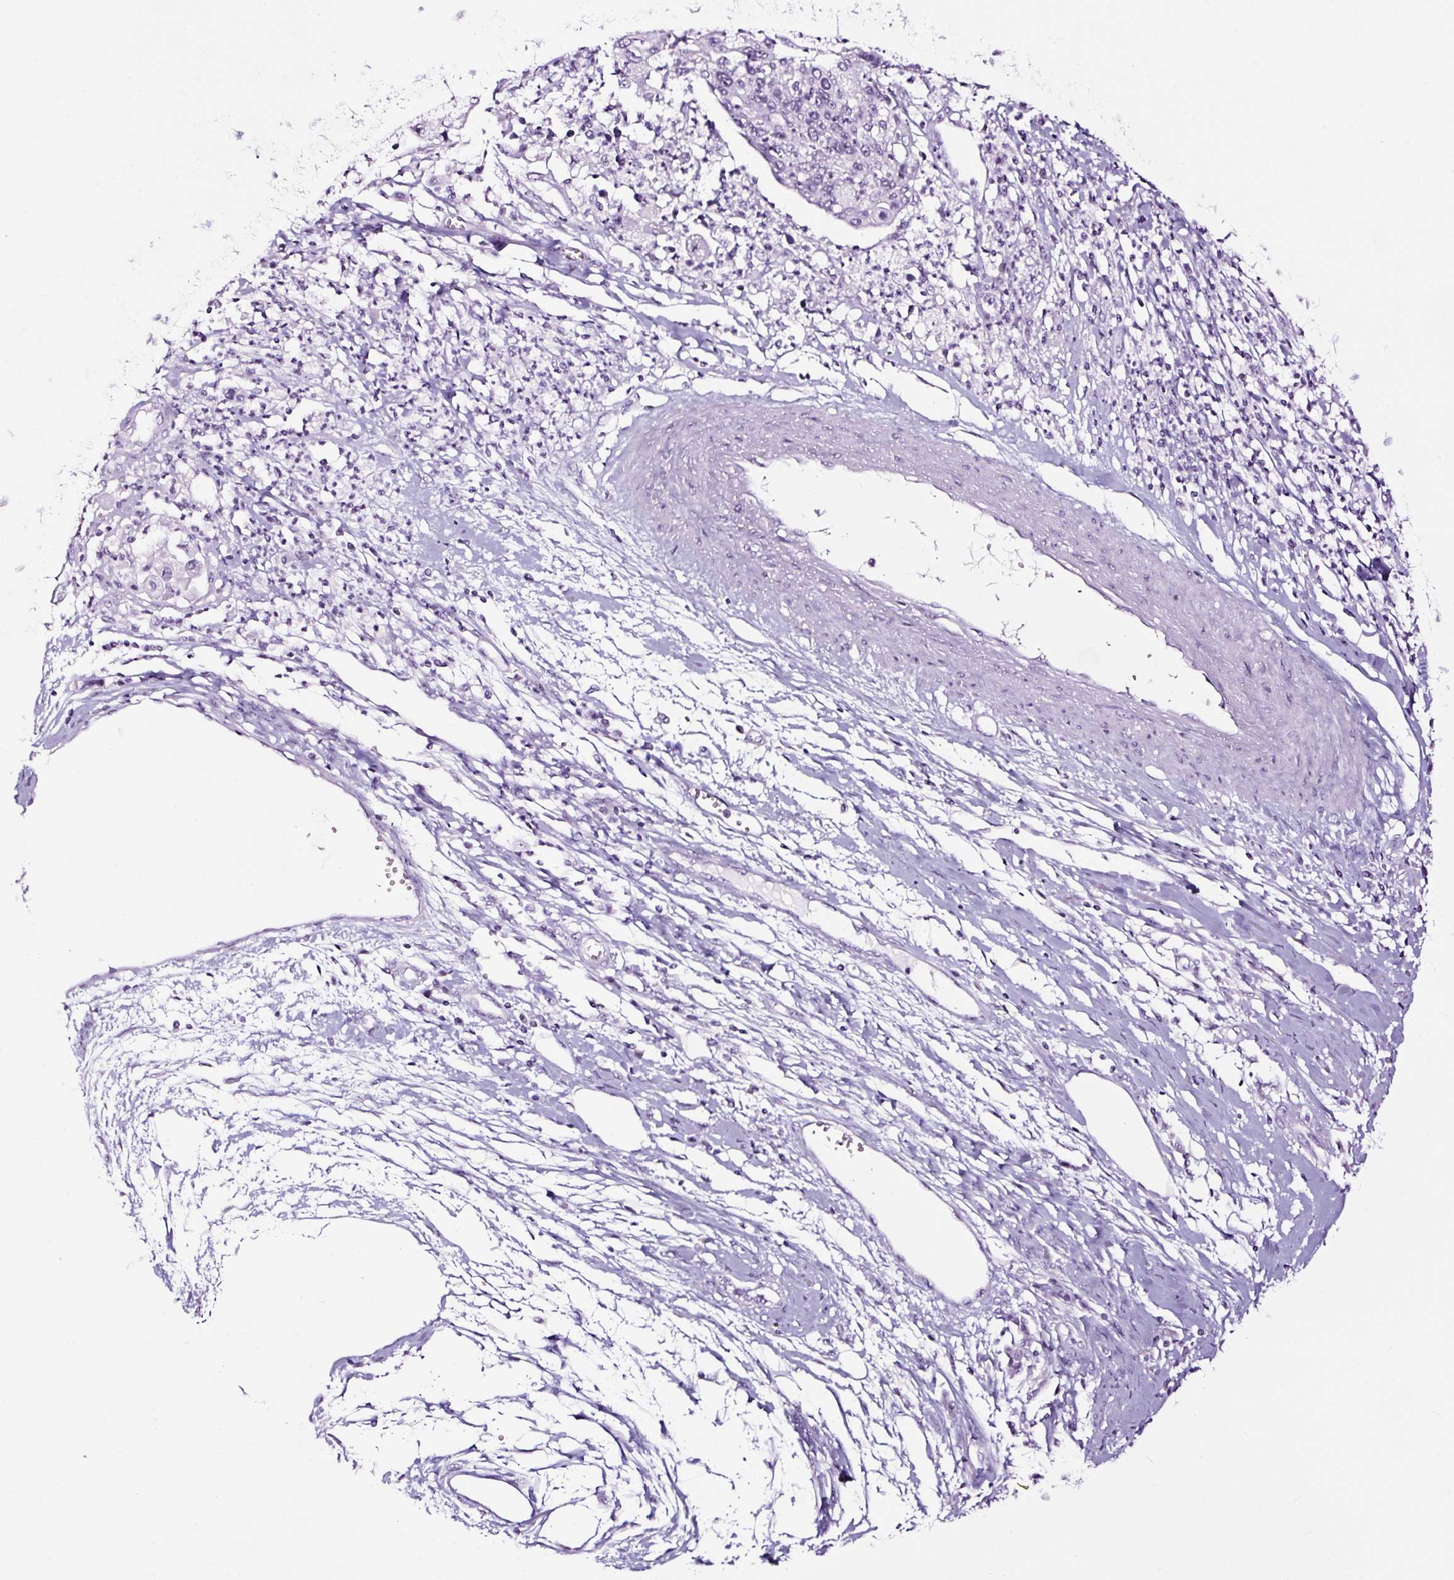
{"staining": {"intensity": "negative", "quantity": "none", "location": "none"}, "tissue": "cervical cancer", "cell_type": "Tumor cells", "image_type": "cancer", "snomed": [{"axis": "morphology", "description": "Squamous cell carcinoma, NOS"}, {"axis": "topography", "description": "Cervix"}], "caption": "There is no significant expression in tumor cells of cervical cancer (squamous cell carcinoma). The staining is performed using DAB (3,3'-diaminobenzidine) brown chromogen with nuclei counter-stained in using hematoxylin.", "gene": "NPHS2", "patient": {"sex": "female", "age": 40}}